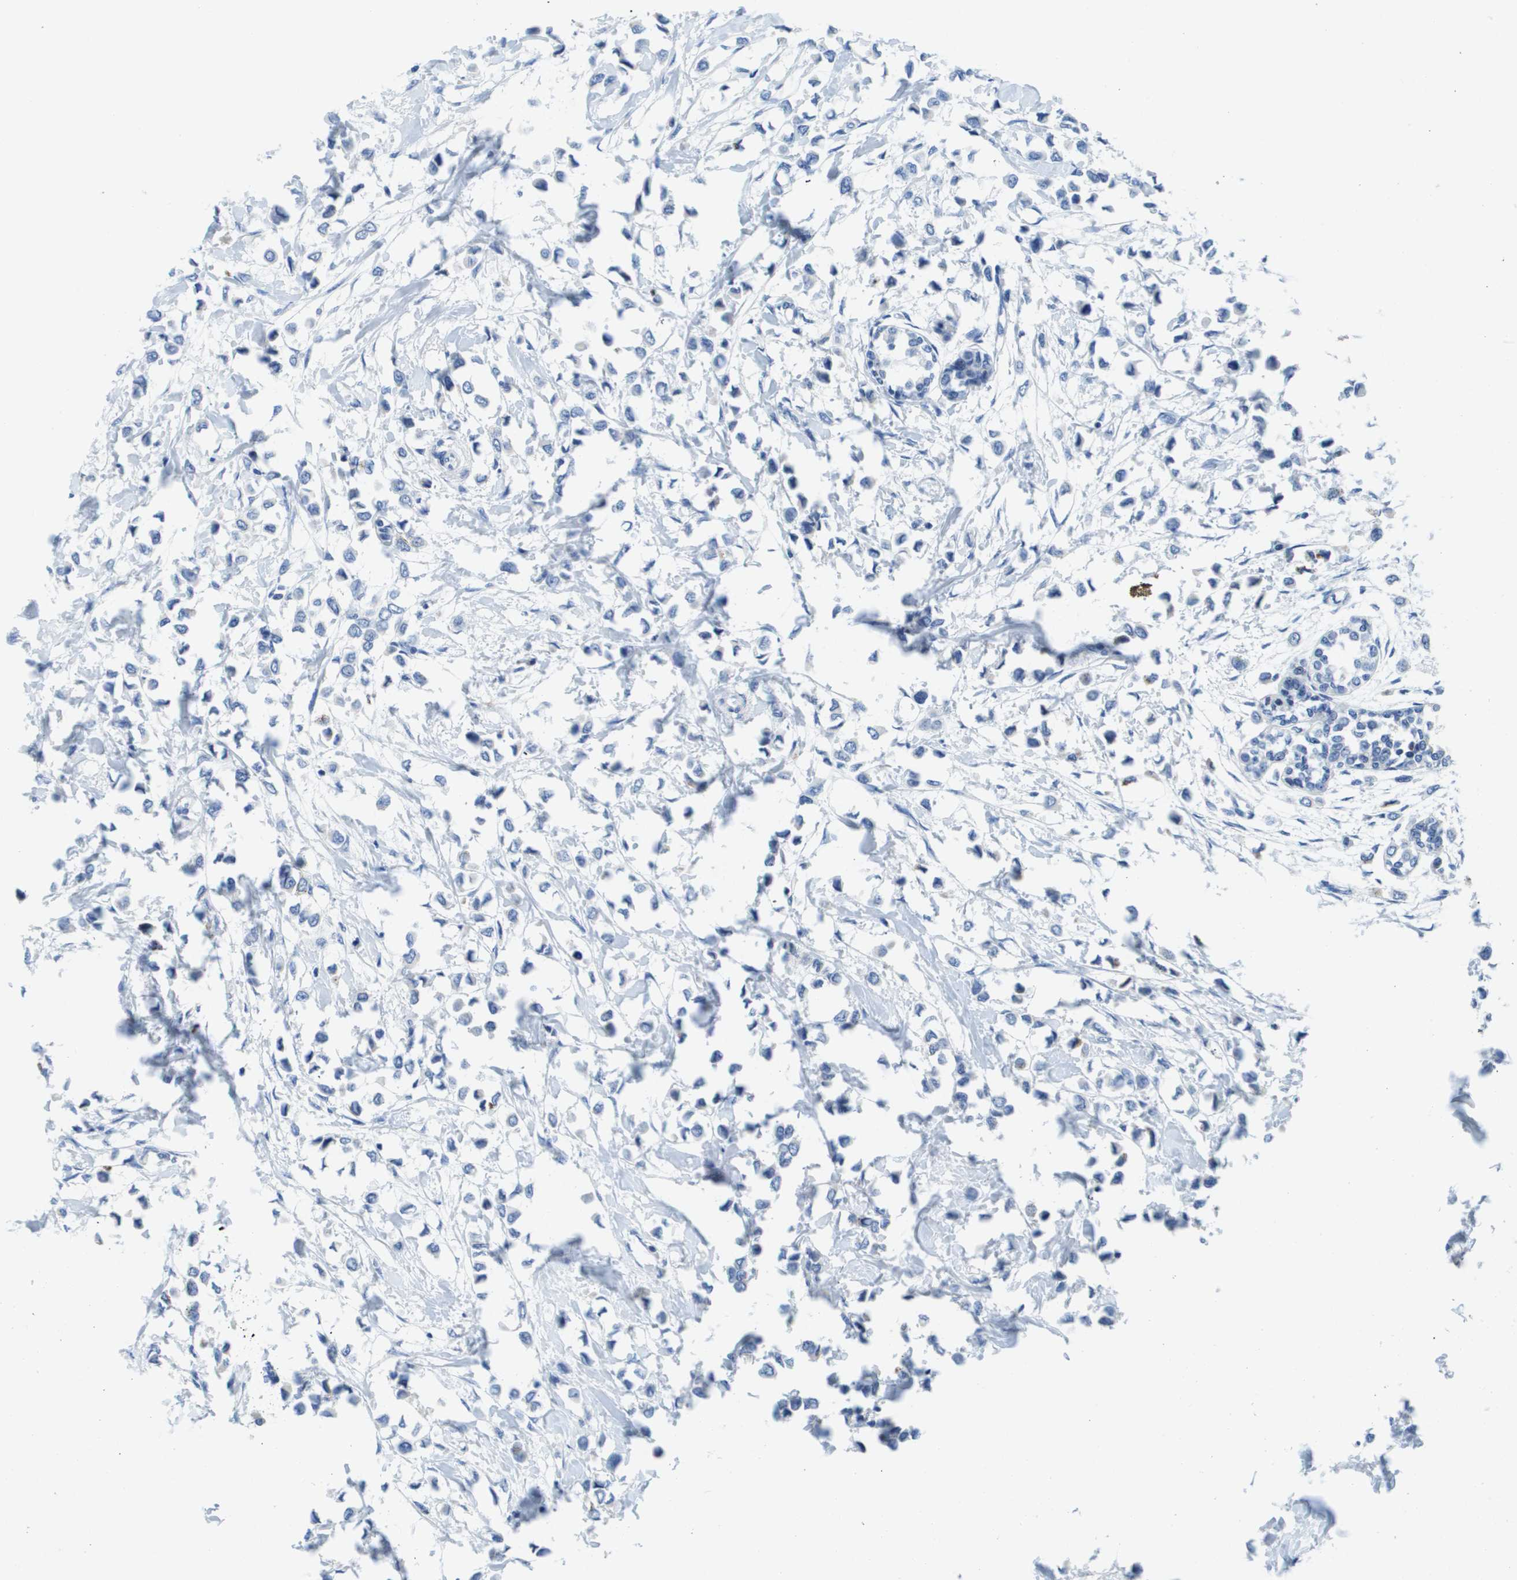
{"staining": {"intensity": "negative", "quantity": "none", "location": "none"}, "tissue": "breast cancer", "cell_type": "Tumor cells", "image_type": "cancer", "snomed": [{"axis": "morphology", "description": "Lobular carcinoma"}, {"axis": "topography", "description": "Breast"}], "caption": "This is an immunohistochemistry photomicrograph of breast cancer (lobular carcinoma). There is no staining in tumor cells.", "gene": "MS4A1", "patient": {"sex": "female", "age": 51}}